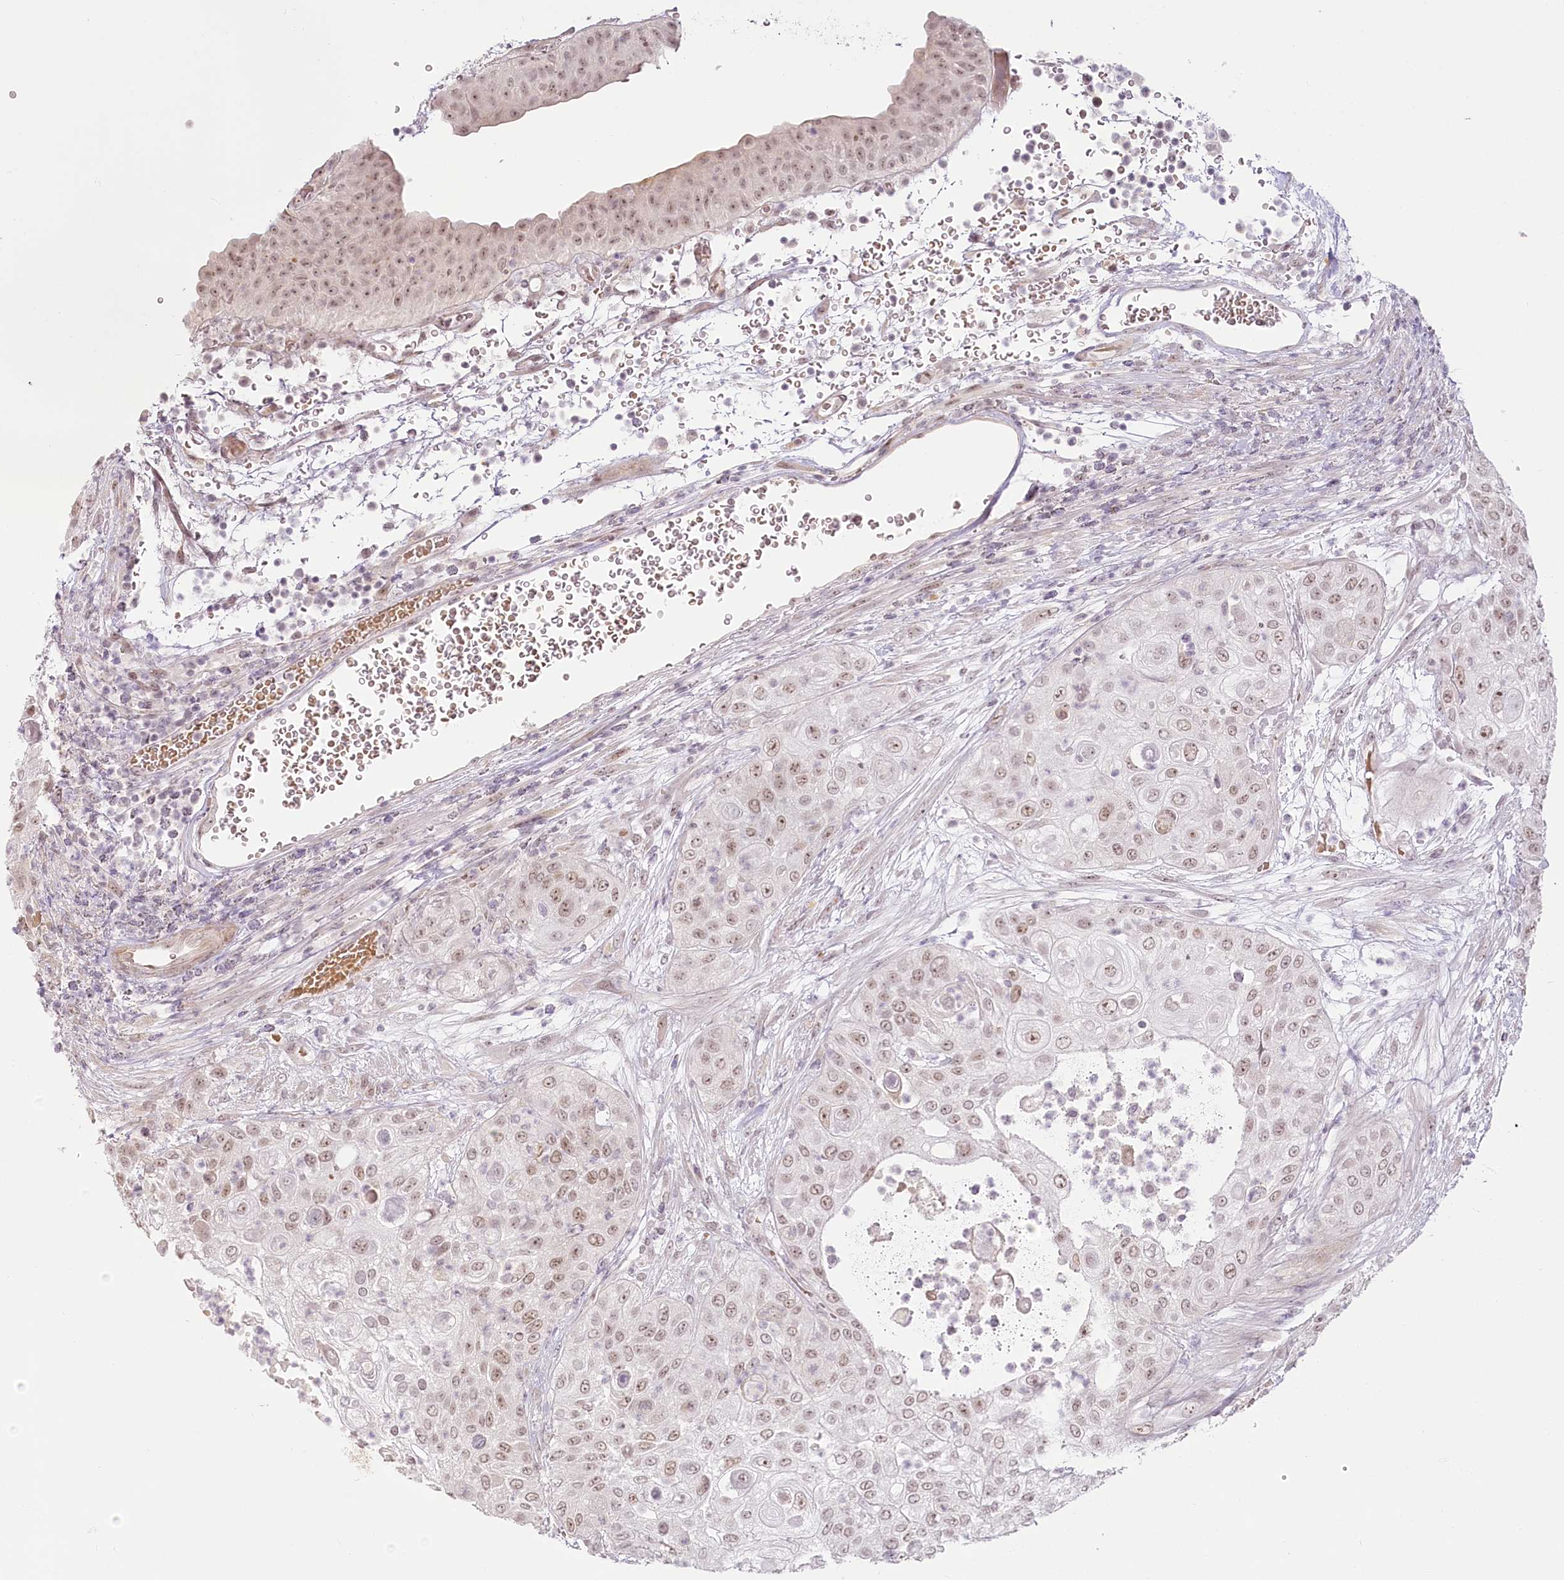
{"staining": {"intensity": "weak", "quantity": ">75%", "location": "nuclear"}, "tissue": "urothelial cancer", "cell_type": "Tumor cells", "image_type": "cancer", "snomed": [{"axis": "morphology", "description": "Urothelial carcinoma, High grade"}, {"axis": "topography", "description": "Urinary bladder"}], "caption": "Urothelial cancer stained with a brown dye demonstrates weak nuclear positive expression in approximately >75% of tumor cells.", "gene": "EXOSC7", "patient": {"sex": "female", "age": 79}}